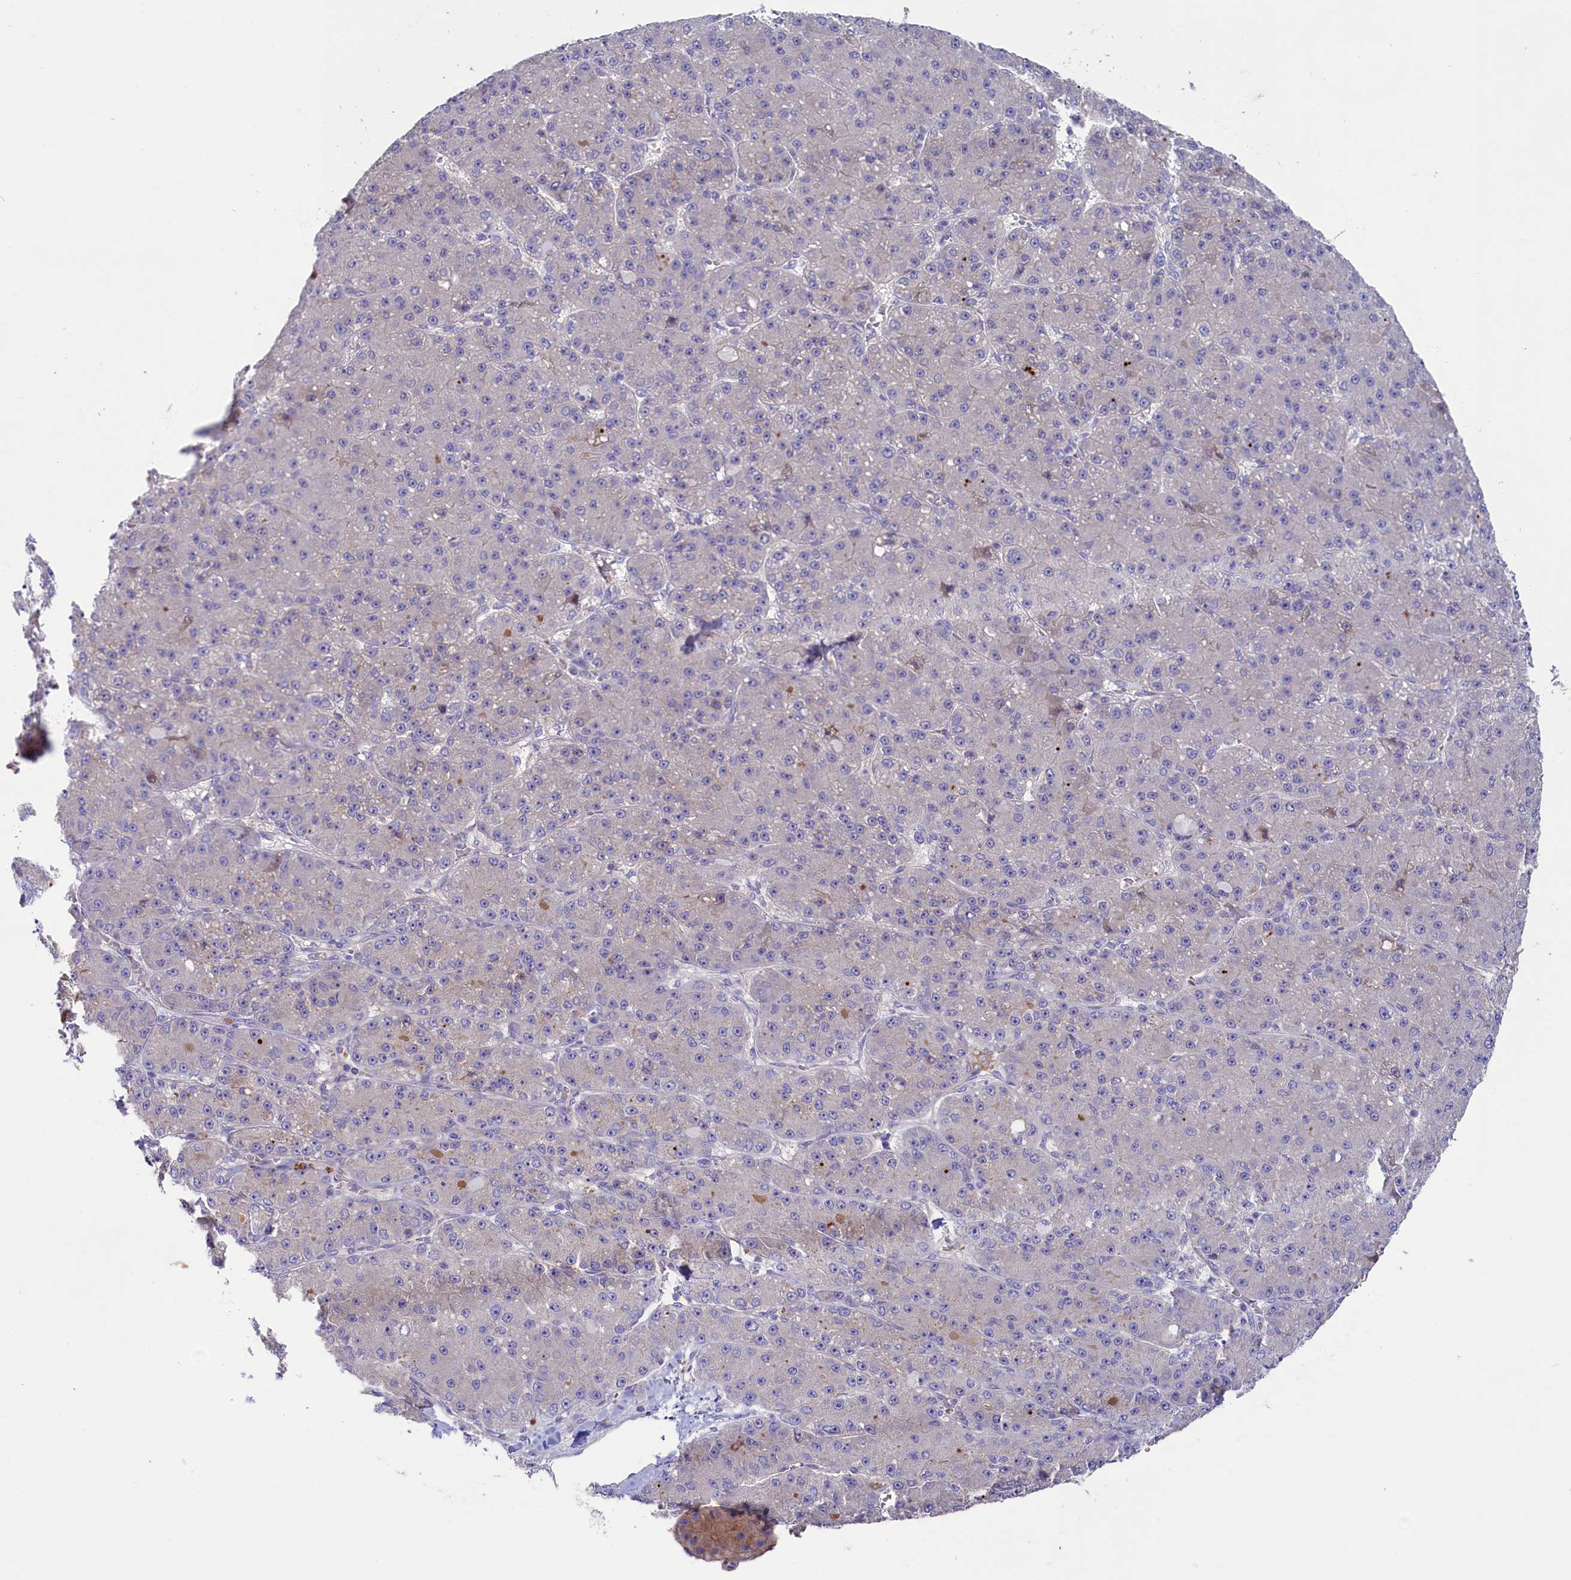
{"staining": {"intensity": "negative", "quantity": "none", "location": "none"}, "tissue": "liver cancer", "cell_type": "Tumor cells", "image_type": "cancer", "snomed": [{"axis": "morphology", "description": "Carcinoma, Hepatocellular, NOS"}, {"axis": "topography", "description": "Liver"}], "caption": "A high-resolution micrograph shows immunohistochemistry (IHC) staining of liver cancer, which exhibits no significant expression in tumor cells.", "gene": "CD99L2", "patient": {"sex": "male", "age": 67}}